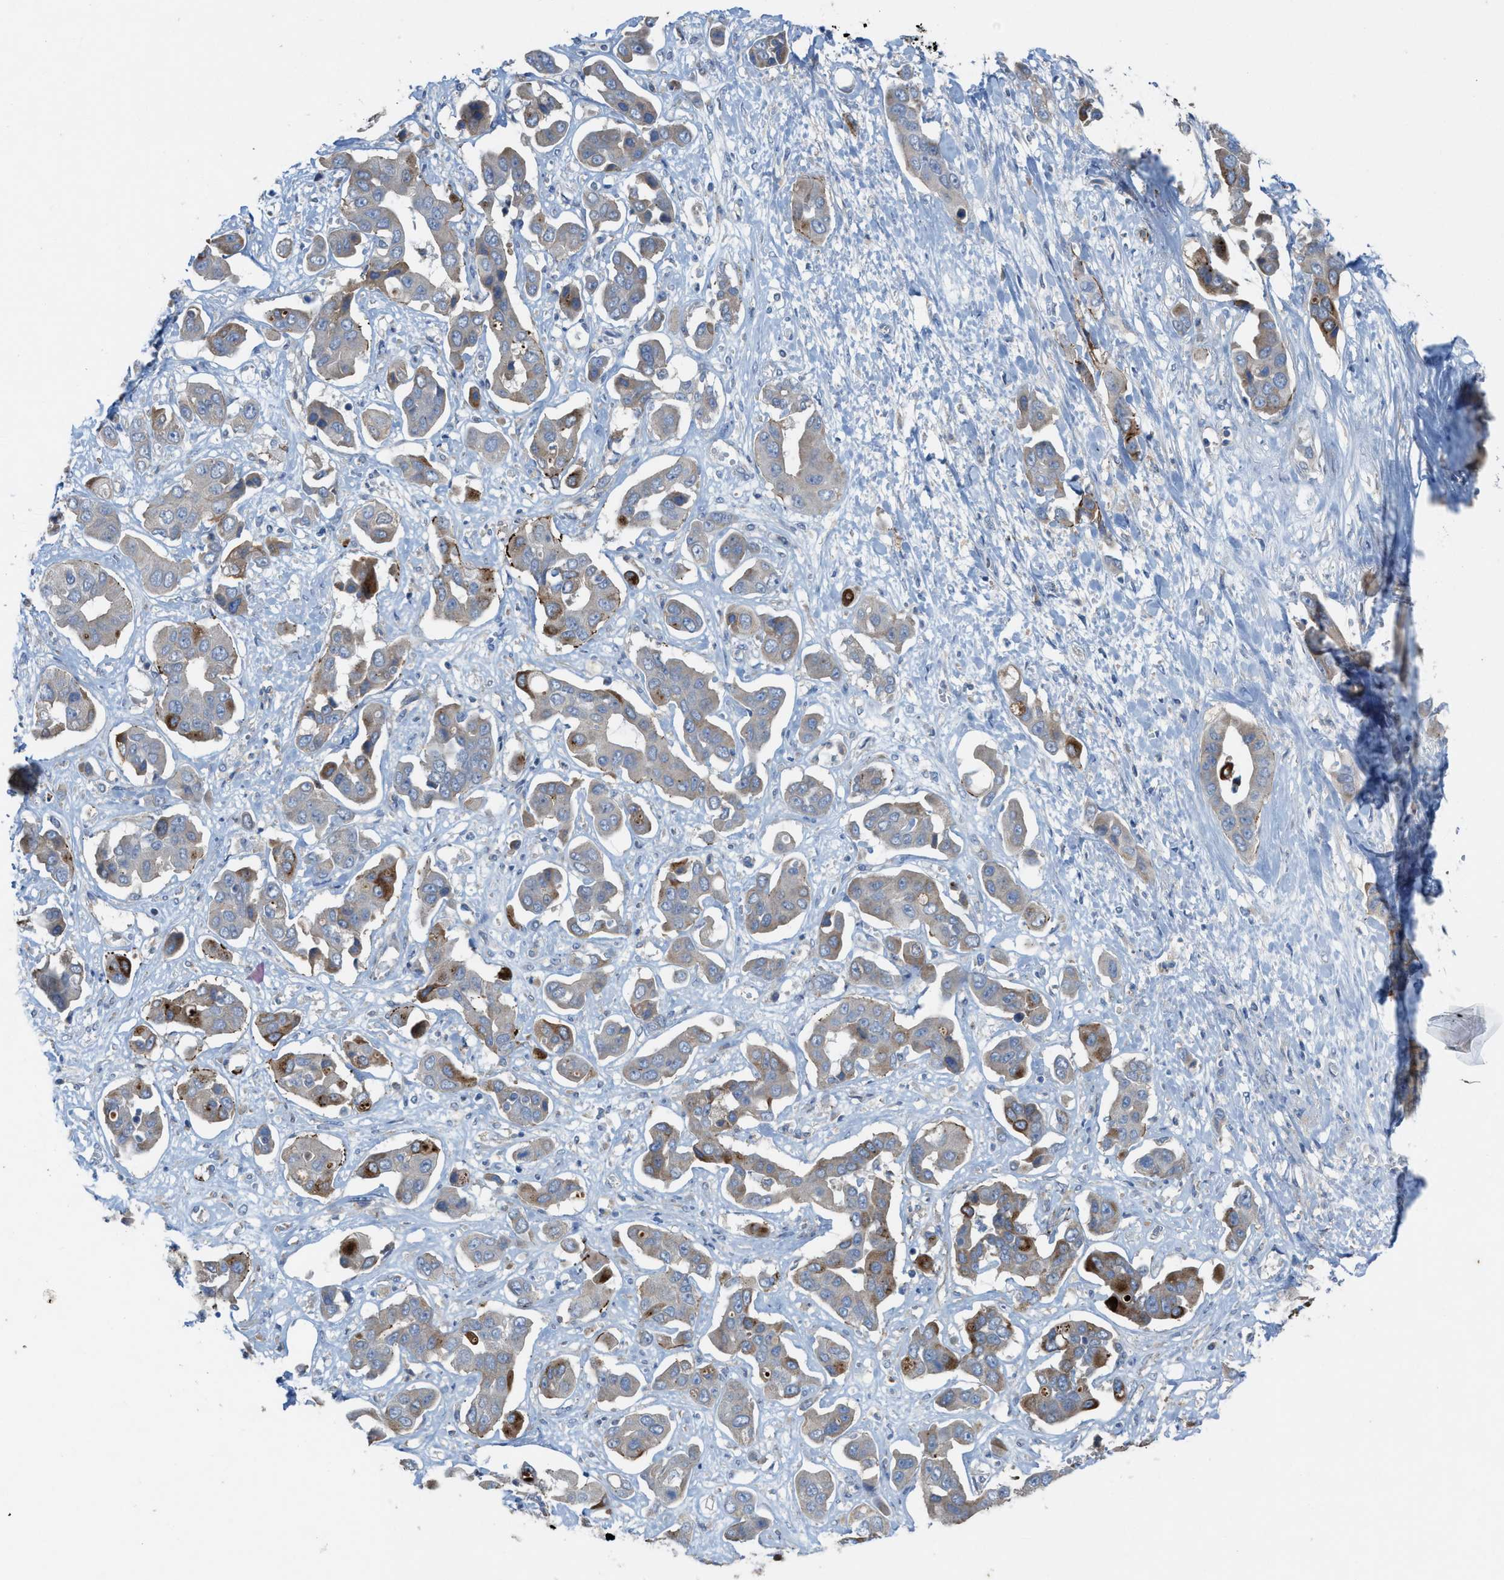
{"staining": {"intensity": "strong", "quantity": "<25%", "location": "cytoplasmic/membranous"}, "tissue": "liver cancer", "cell_type": "Tumor cells", "image_type": "cancer", "snomed": [{"axis": "morphology", "description": "Cholangiocarcinoma"}, {"axis": "topography", "description": "Liver"}], "caption": "A photomicrograph showing strong cytoplasmic/membranous staining in about <25% of tumor cells in liver cancer, as visualized by brown immunohistochemical staining.", "gene": "PLAA", "patient": {"sex": "female", "age": 52}}